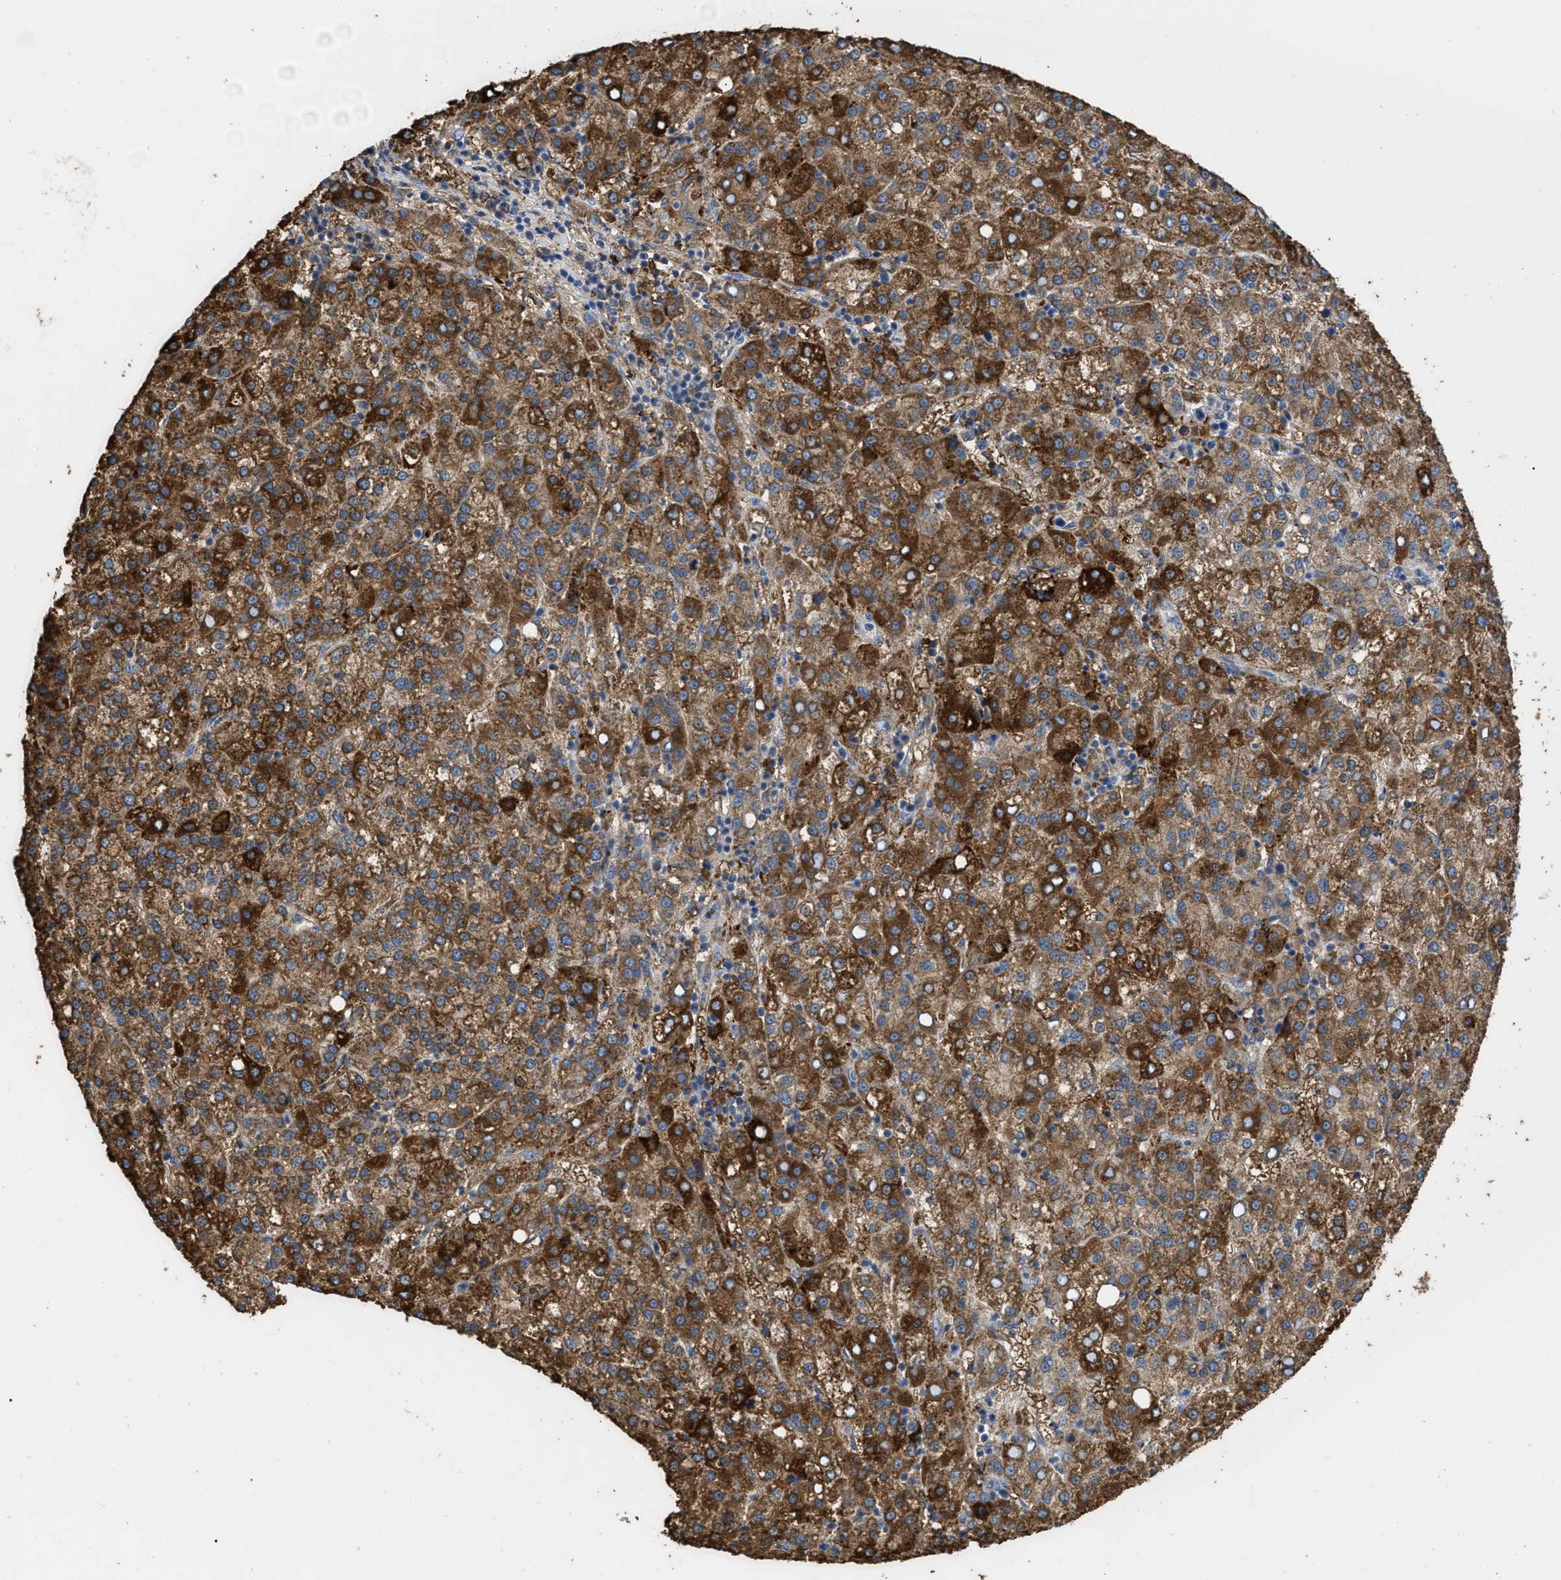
{"staining": {"intensity": "strong", "quantity": ">75%", "location": "cytoplasmic/membranous"}, "tissue": "liver cancer", "cell_type": "Tumor cells", "image_type": "cancer", "snomed": [{"axis": "morphology", "description": "Carcinoma, Hepatocellular, NOS"}, {"axis": "topography", "description": "Liver"}], "caption": "The image demonstrates a brown stain indicating the presence of a protein in the cytoplasmic/membranous of tumor cells in hepatocellular carcinoma (liver). The staining was performed using DAB to visualize the protein expression in brown, while the nuclei were stained in blue with hematoxylin (Magnification: 20x).", "gene": "GPR179", "patient": {"sex": "female", "age": 58}}